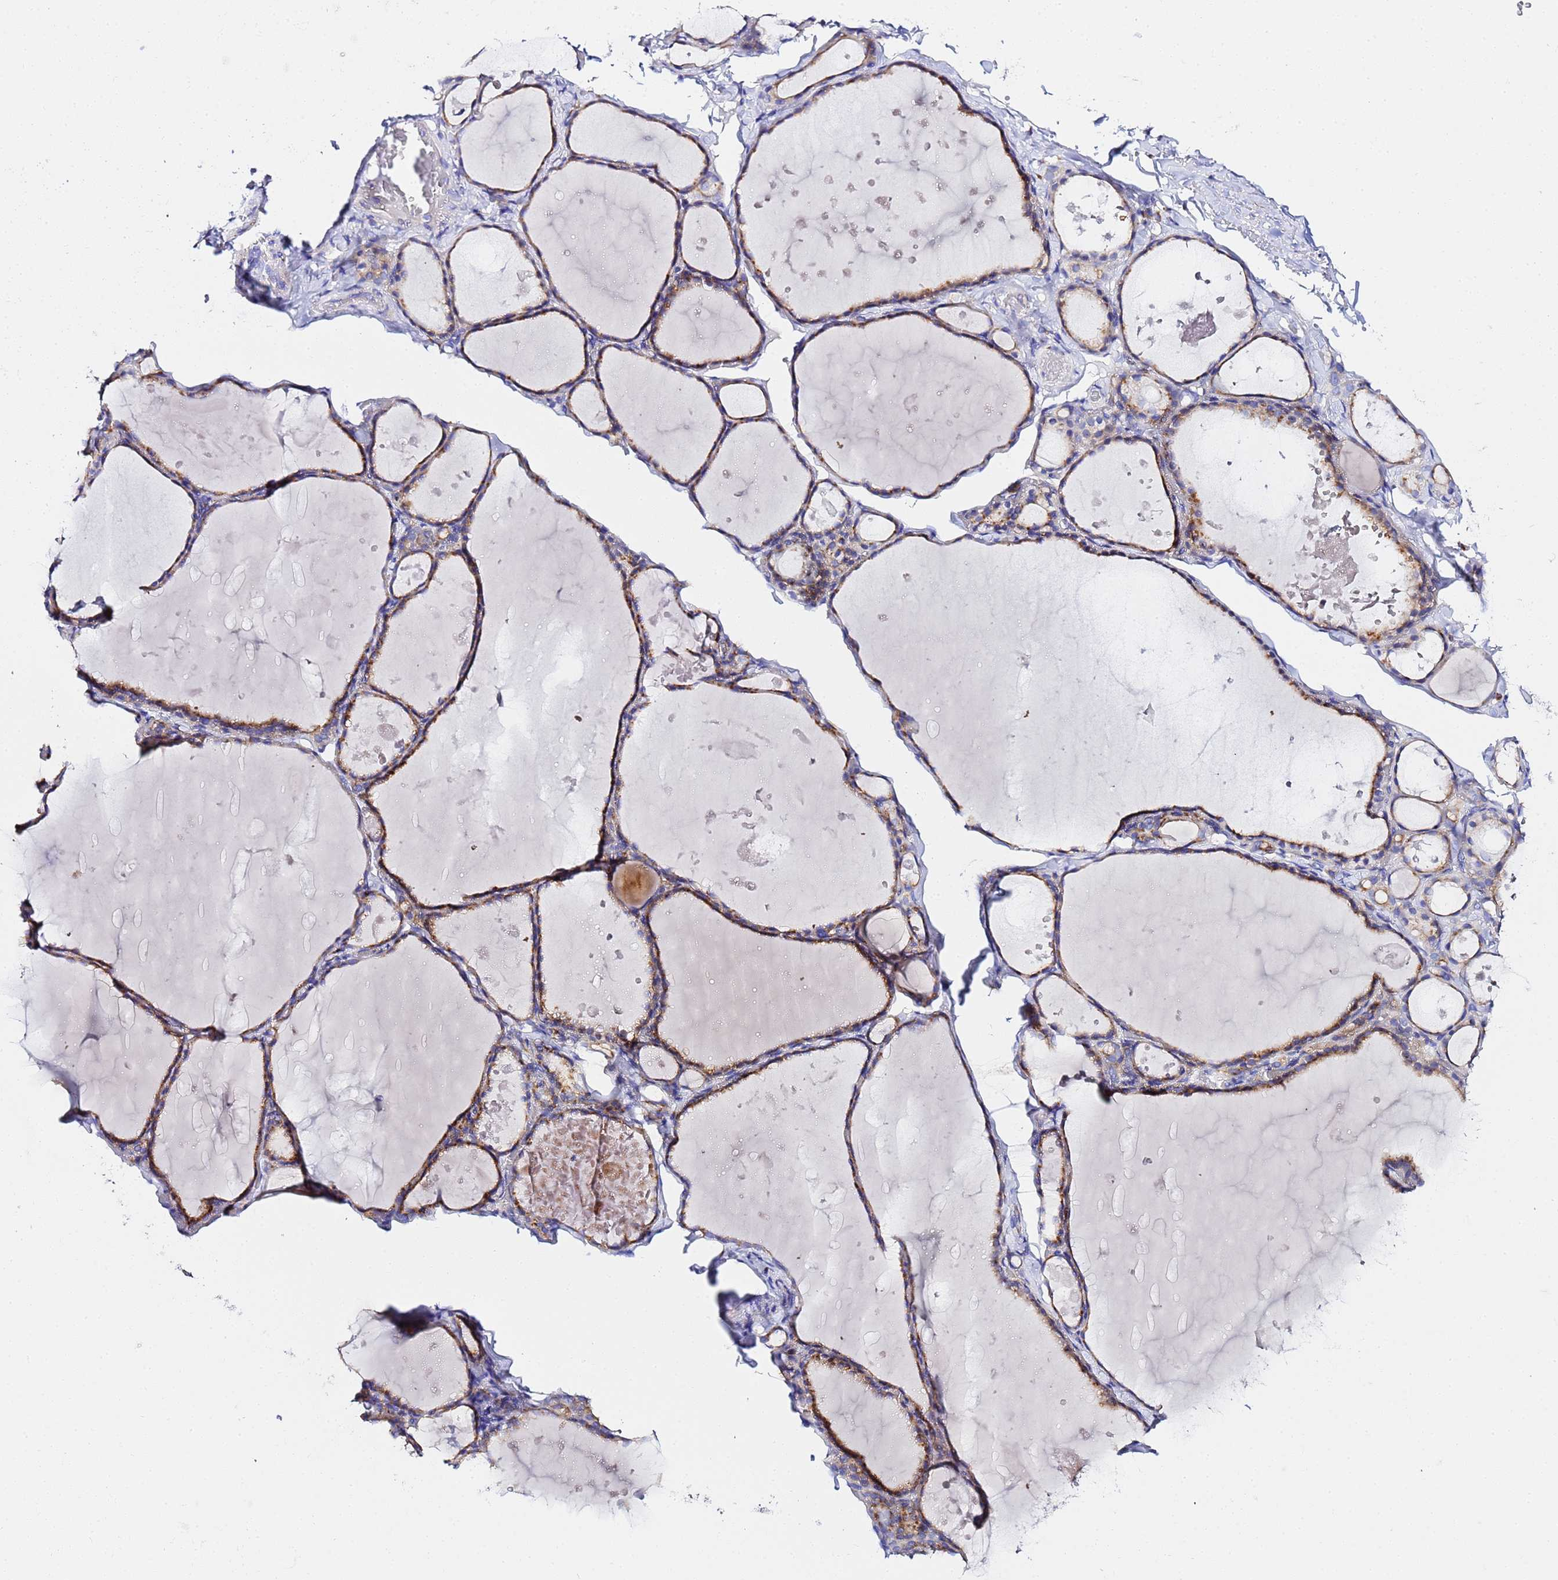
{"staining": {"intensity": "moderate", "quantity": ">75%", "location": "cytoplasmic/membranous"}, "tissue": "thyroid gland", "cell_type": "Glandular cells", "image_type": "normal", "snomed": [{"axis": "morphology", "description": "Normal tissue, NOS"}, {"axis": "topography", "description": "Thyroid gland"}], "caption": "This photomicrograph demonstrates immunohistochemistry staining of unremarkable human thyroid gland, with medium moderate cytoplasmic/membranous positivity in approximately >75% of glandular cells.", "gene": "VTI1B", "patient": {"sex": "male", "age": 56}}